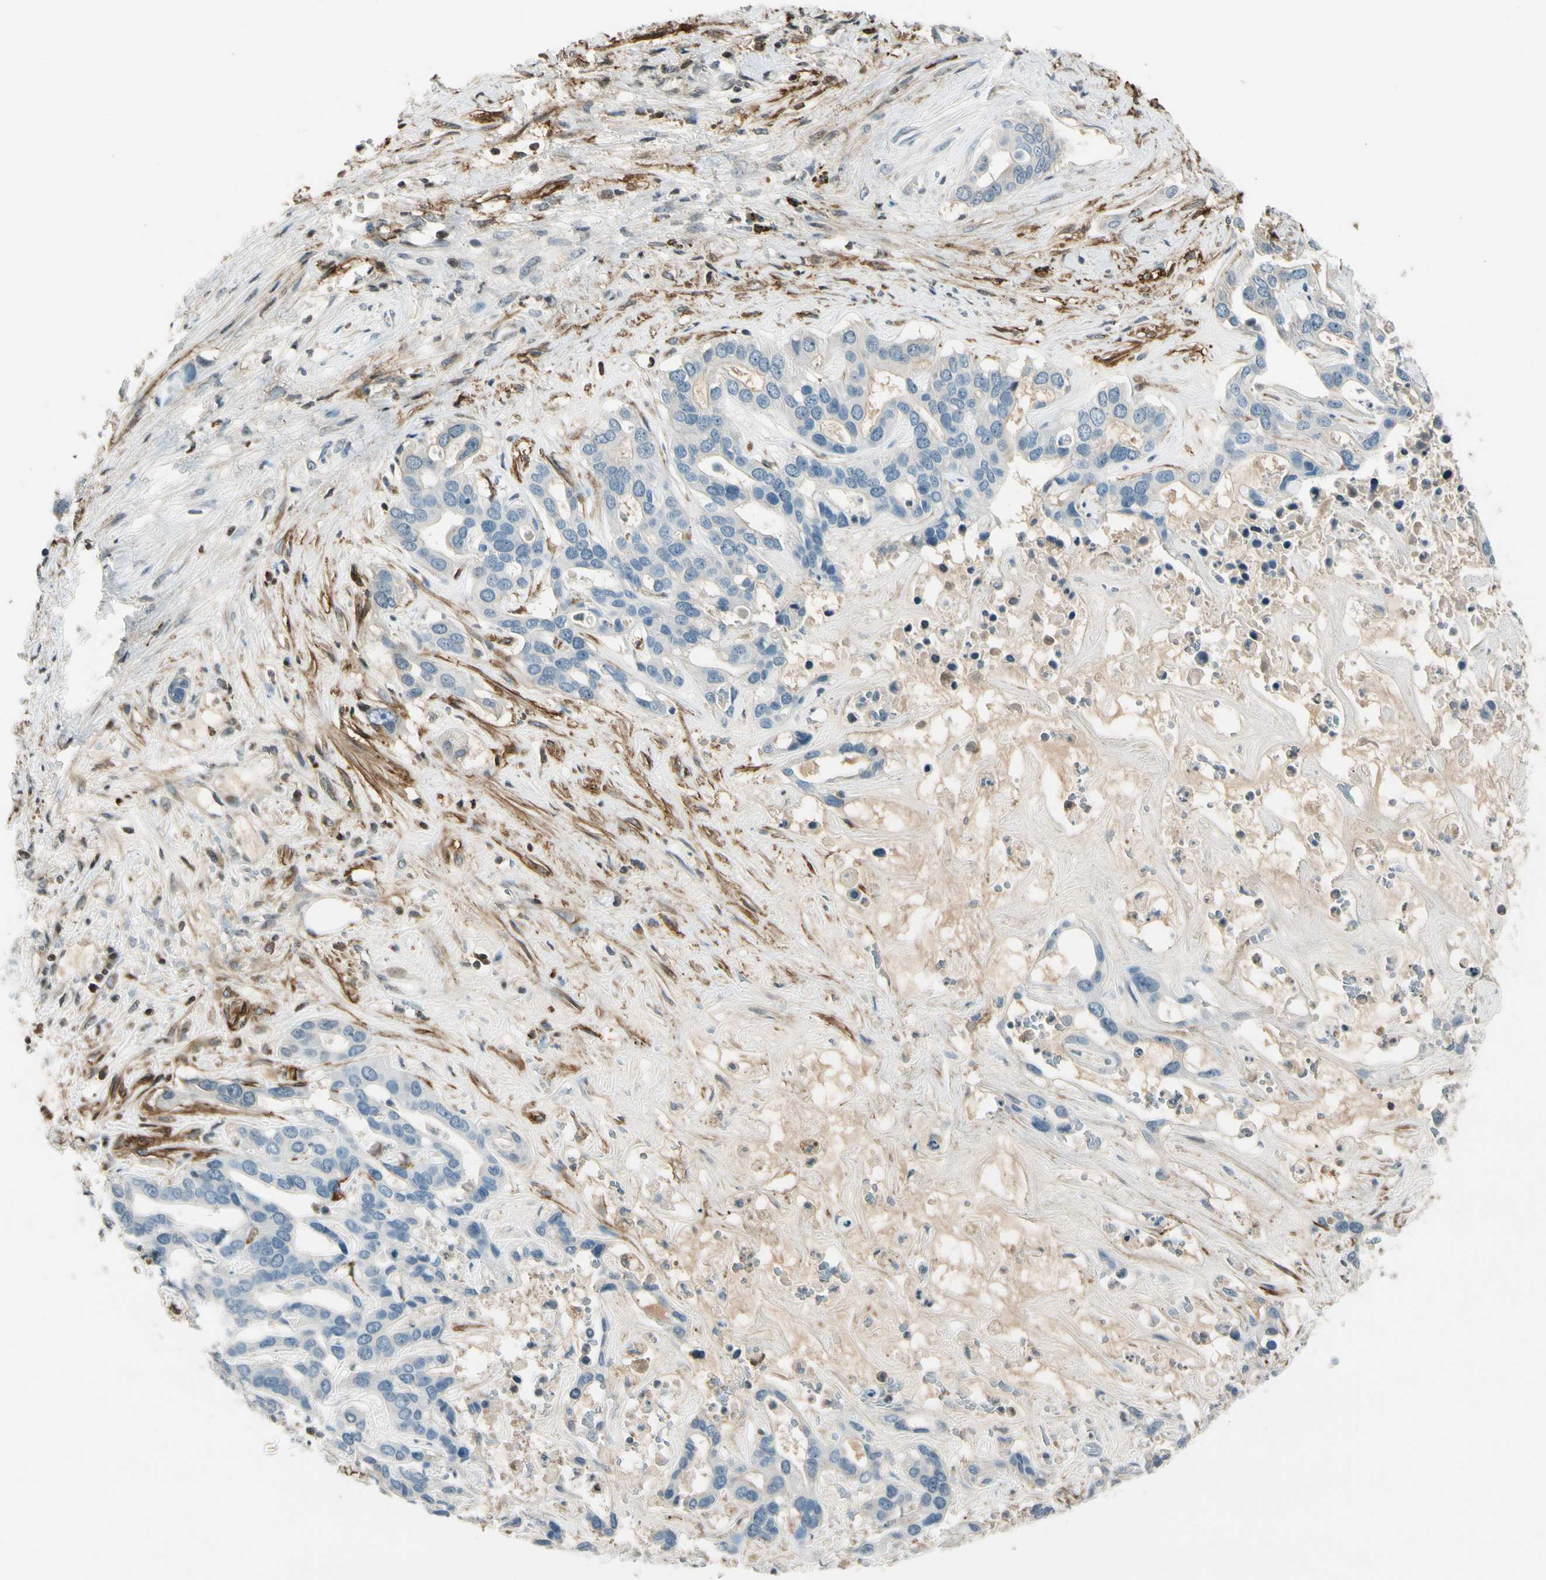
{"staining": {"intensity": "negative", "quantity": "none", "location": "none"}, "tissue": "liver cancer", "cell_type": "Tumor cells", "image_type": "cancer", "snomed": [{"axis": "morphology", "description": "Cholangiocarcinoma"}, {"axis": "topography", "description": "Liver"}], "caption": "Immunohistochemistry micrograph of human liver cancer stained for a protein (brown), which demonstrates no positivity in tumor cells. (Stains: DAB (3,3'-diaminobenzidine) immunohistochemistry (IHC) with hematoxylin counter stain, Microscopy: brightfield microscopy at high magnification).", "gene": "PDPN", "patient": {"sex": "female", "age": 65}}